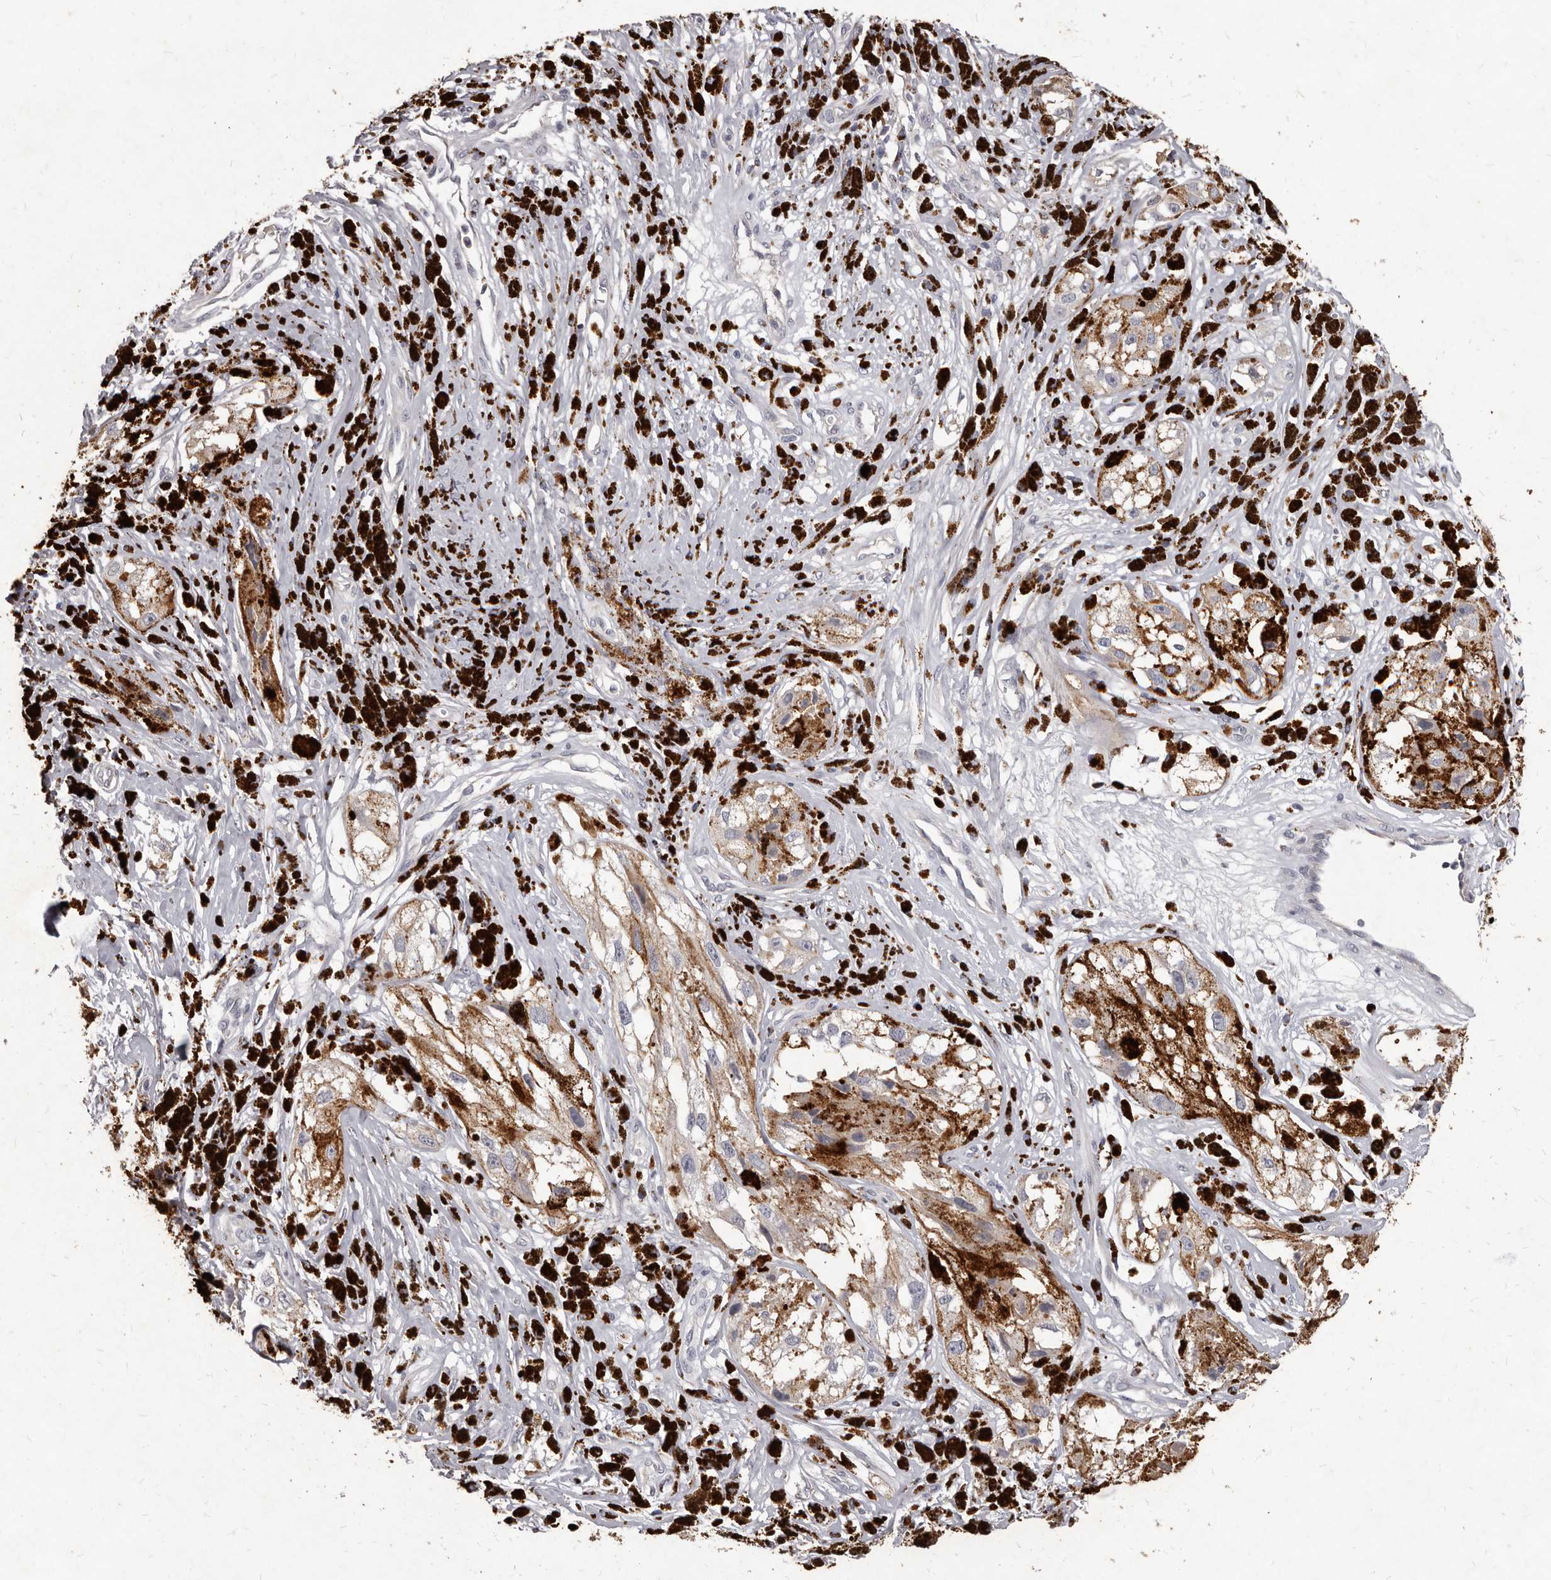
{"staining": {"intensity": "moderate", "quantity": ">75%", "location": "cytoplasmic/membranous"}, "tissue": "melanoma", "cell_type": "Tumor cells", "image_type": "cancer", "snomed": [{"axis": "morphology", "description": "Malignant melanoma, NOS"}, {"axis": "topography", "description": "Skin"}], "caption": "This is a histology image of IHC staining of melanoma, which shows moderate staining in the cytoplasmic/membranous of tumor cells.", "gene": "GPRC5C", "patient": {"sex": "male", "age": 88}}